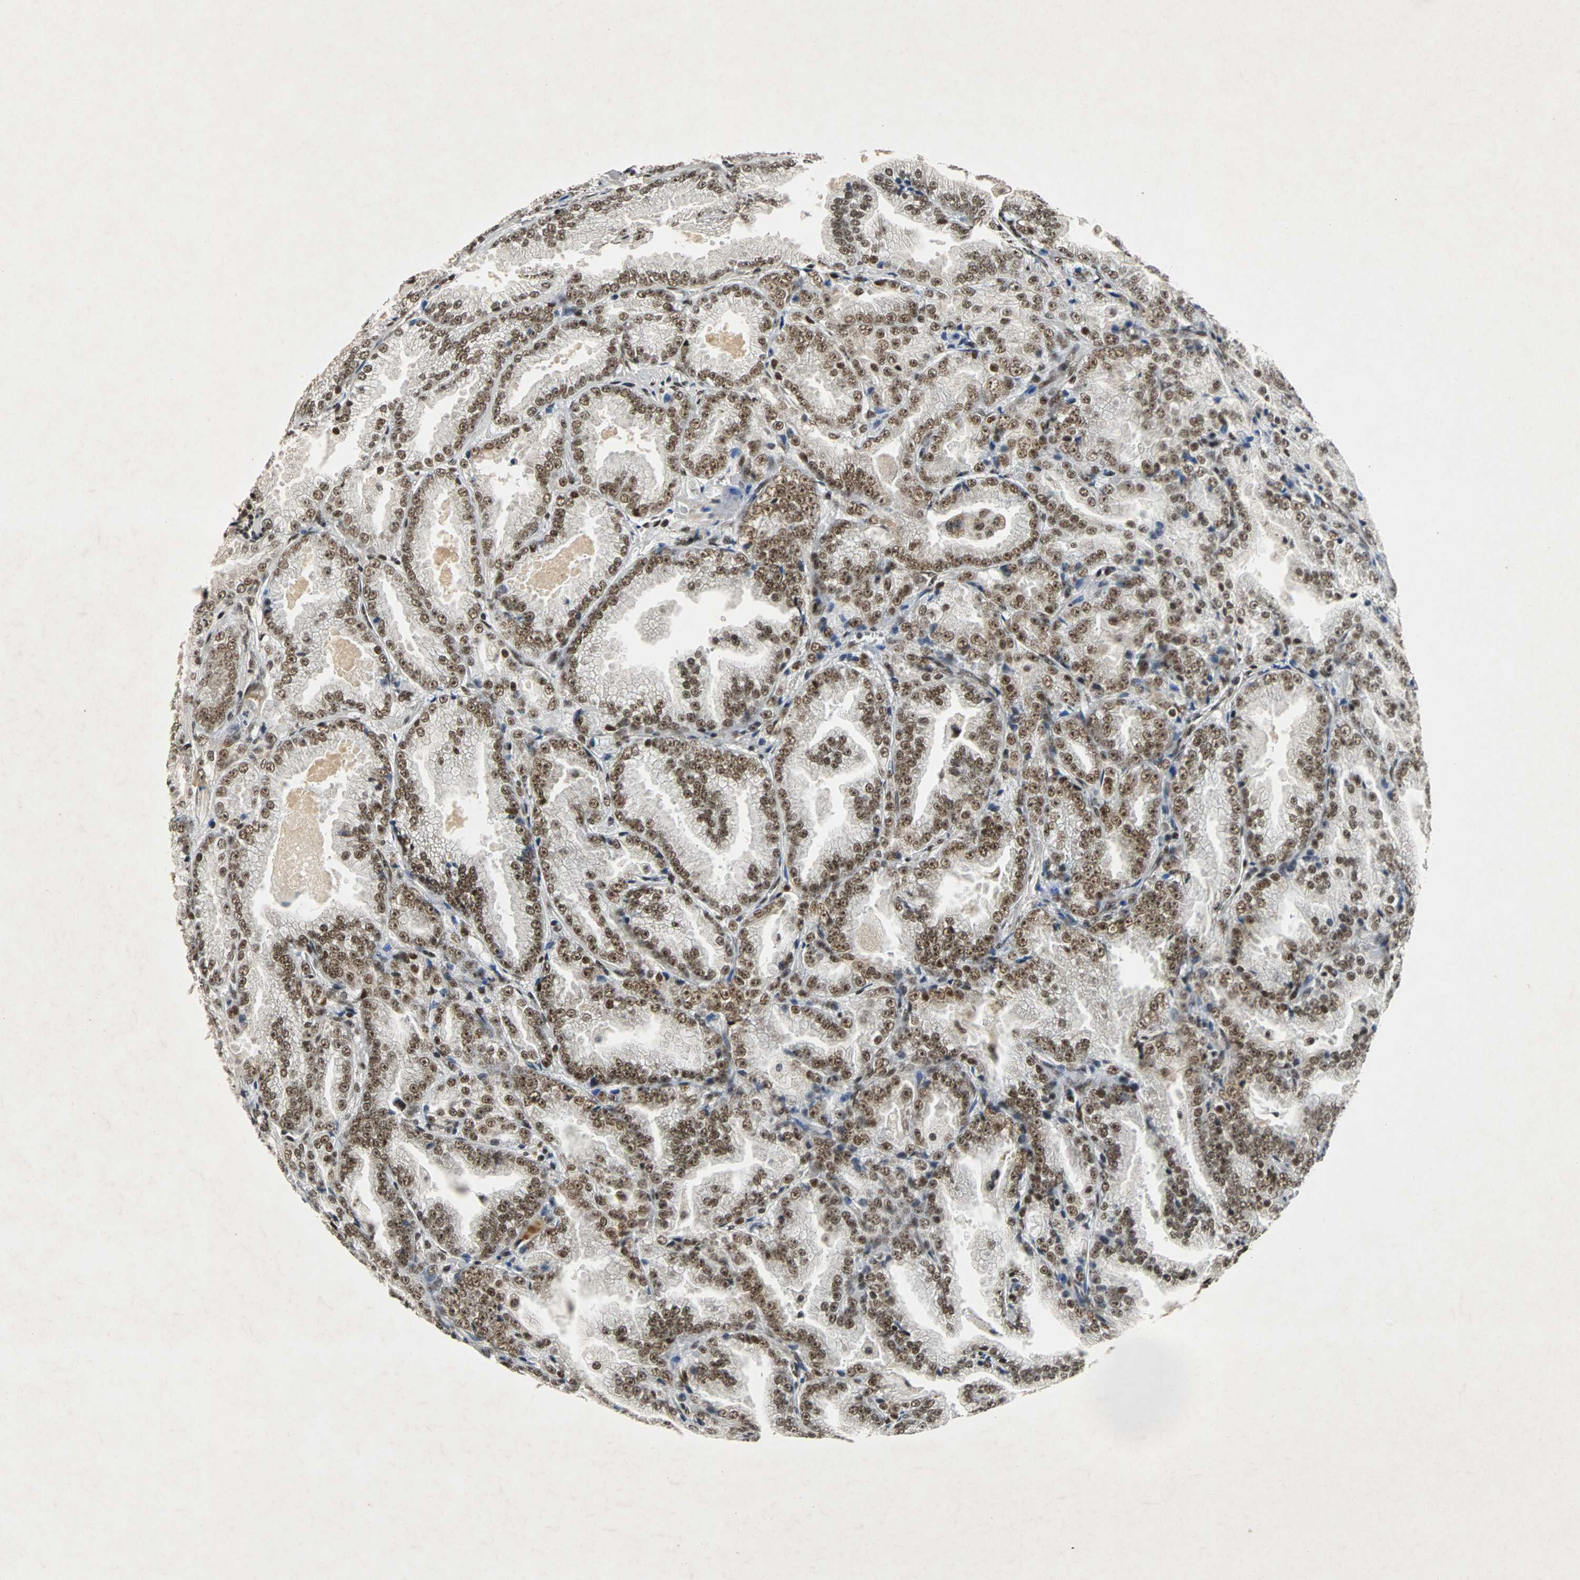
{"staining": {"intensity": "strong", "quantity": ">75%", "location": "nuclear"}, "tissue": "prostate cancer", "cell_type": "Tumor cells", "image_type": "cancer", "snomed": [{"axis": "morphology", "description": "Adenocarcinoma, High grade"}, {"axis": "topography", "description": "Prostate"}], "caption": "The immunohistochemical stain shows strong nuclear staining in tumor cells of prostate cancer (adenocarcinoma (high-grade)) tissue.", "gene": "TAF5", "patient": {"sex": "male", "age": 61}}